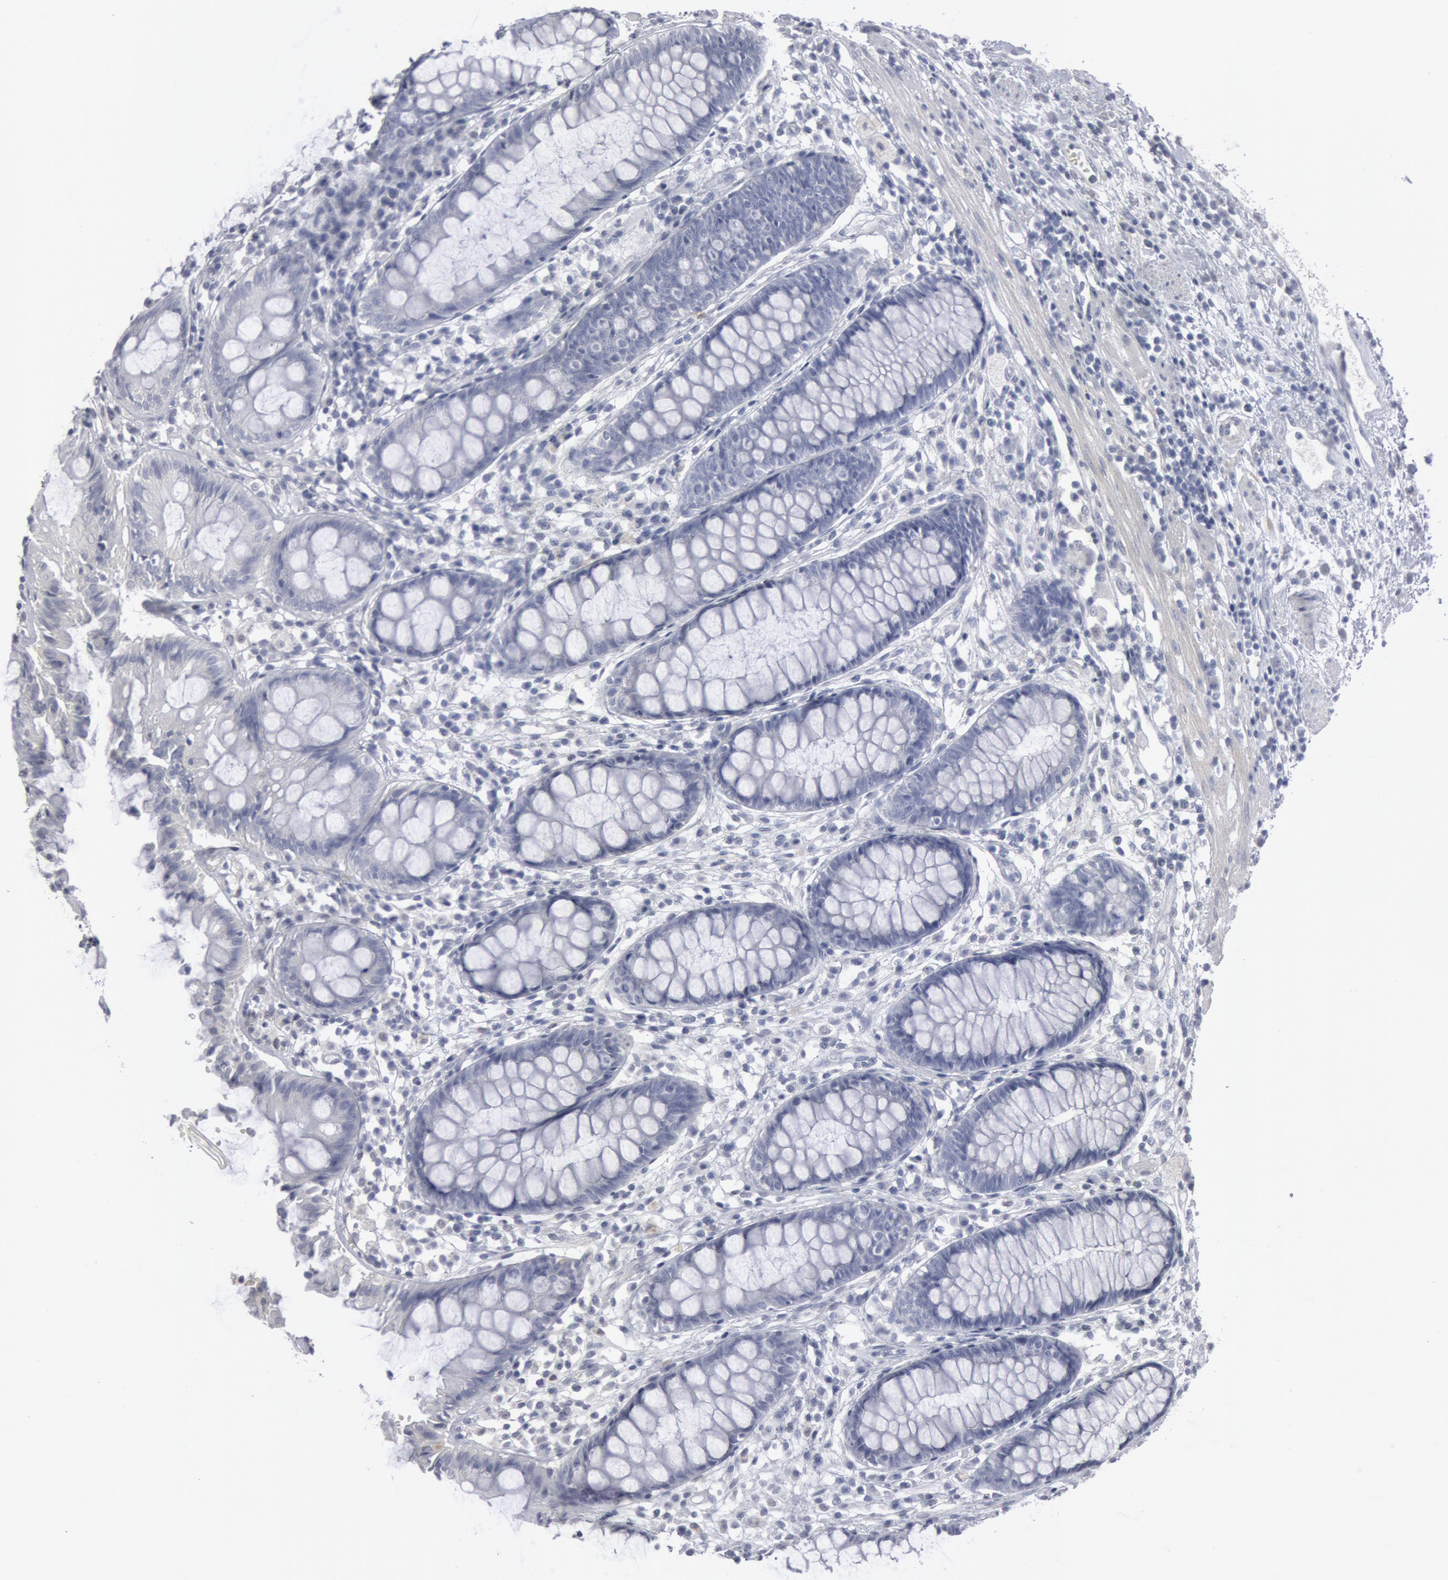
{"staining": {"intensity": "negative", "quantity": "none", "location": "none"}, "tissue": "rectum", "cell_type": "Glandular cells", "image_type": "normal", "snomed": [{"axis": "morphology", "description": "Normal tissue, NOS"}, {"axis": "topography", "description": "Rectum"}], "caption": "A high-resolution photomicrograph shows immunohistochemistry (IHC) staining of benign rectum, which exhibits no significant staining in glandular cells.", "gene": "DMC1", "patient": {"sex": "female", "age": 66}}